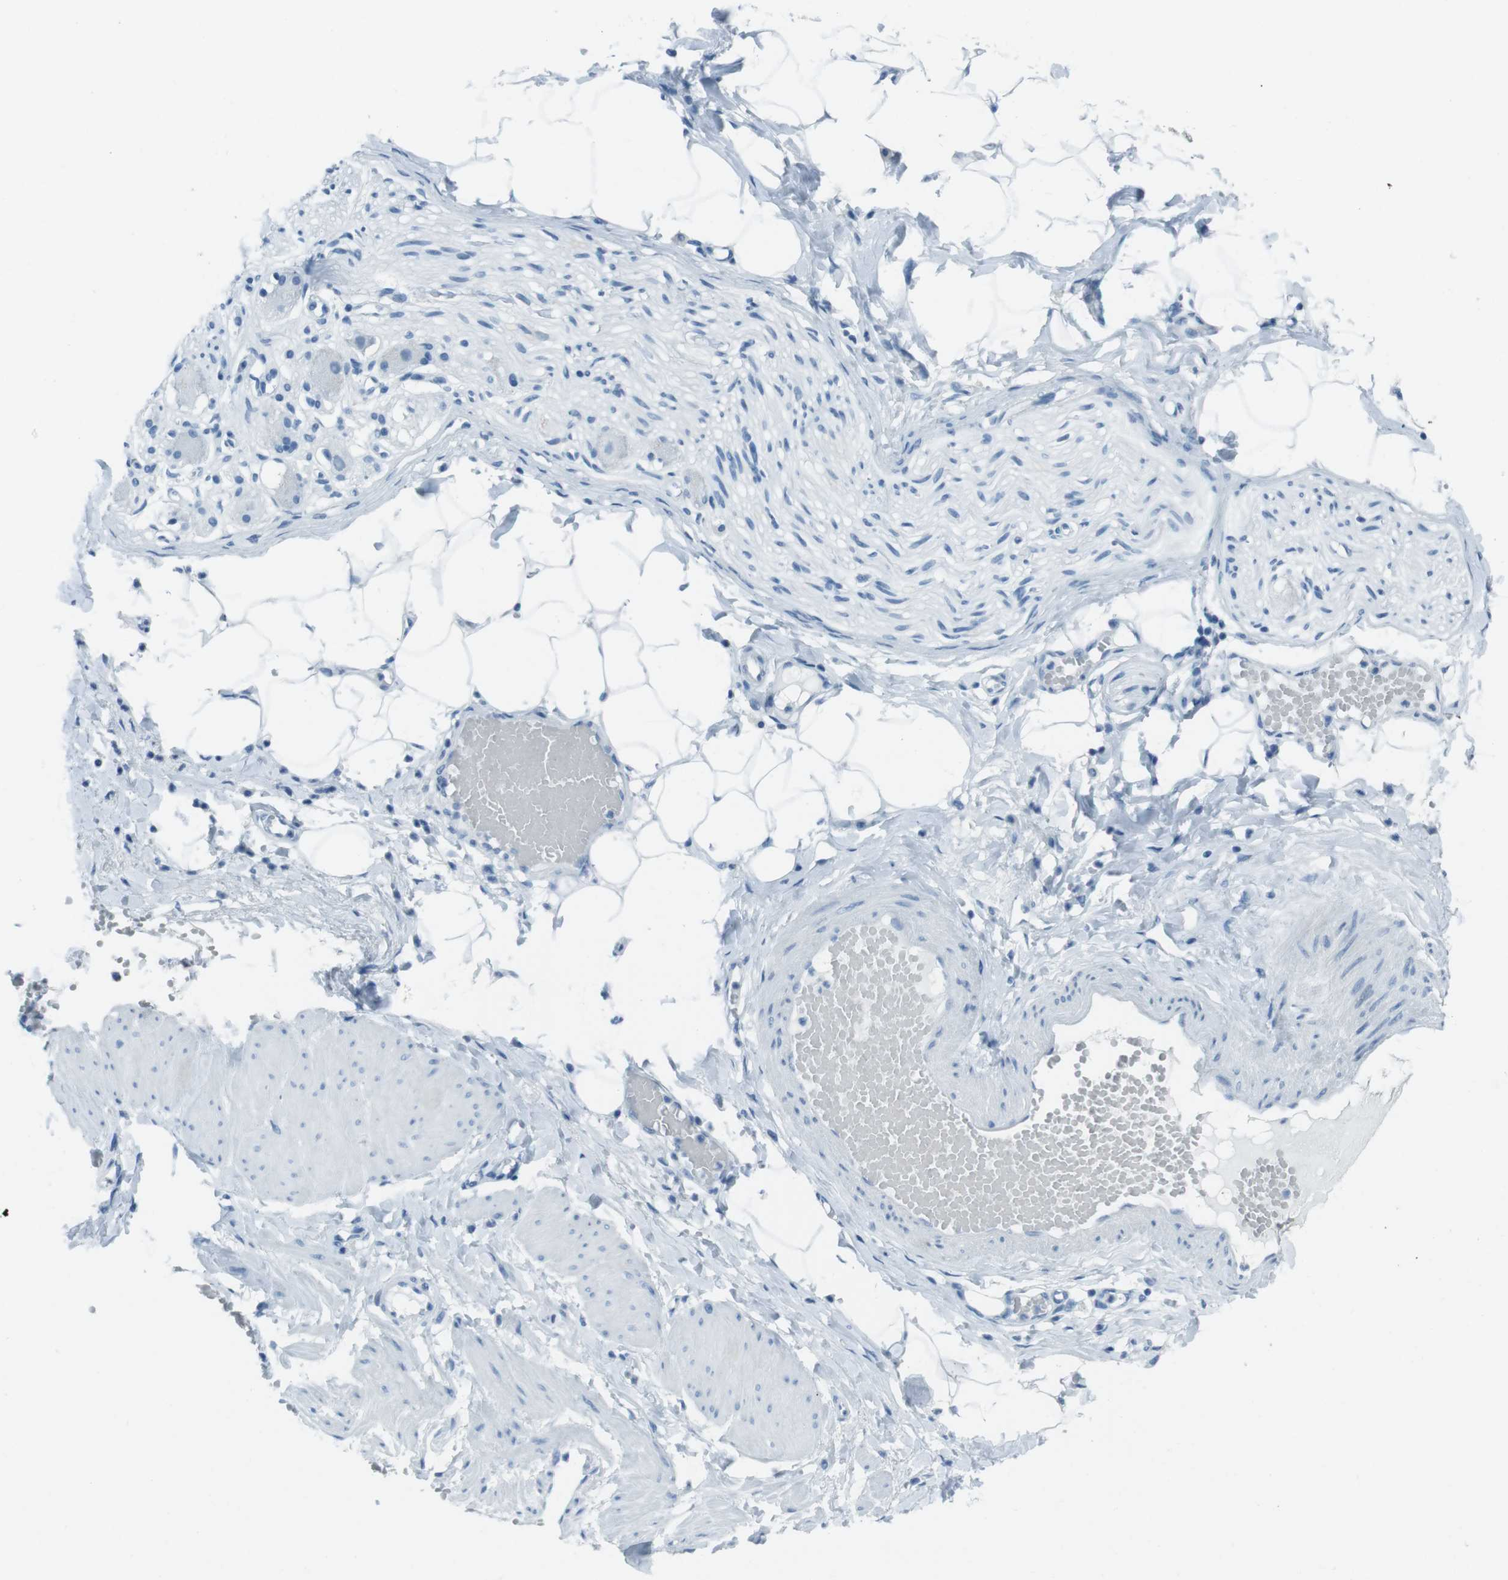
{"staining": {"intensity": "negative", "quantity": "none", "location": "none"}, "tissue": "adipose tissue", "cell_type": "Adipocytes", "image_type": "normal", "snomed": [{"axis": "morphology", "description": "Normal tissue, NOS"}, {"axis": "topography", "description": "Soft tissue"}, {"axis": "topography", "description": "Vascular tissue"}], "caption": "Protein analysis of normal adipose tissue demonstrates no significant staining in adipocytes. (DAB immunohistochemistry visualized using brightfield microscopy, high magnification).", "gene": "TMEM207", "patient": {"sex": "female", "age": 35}}